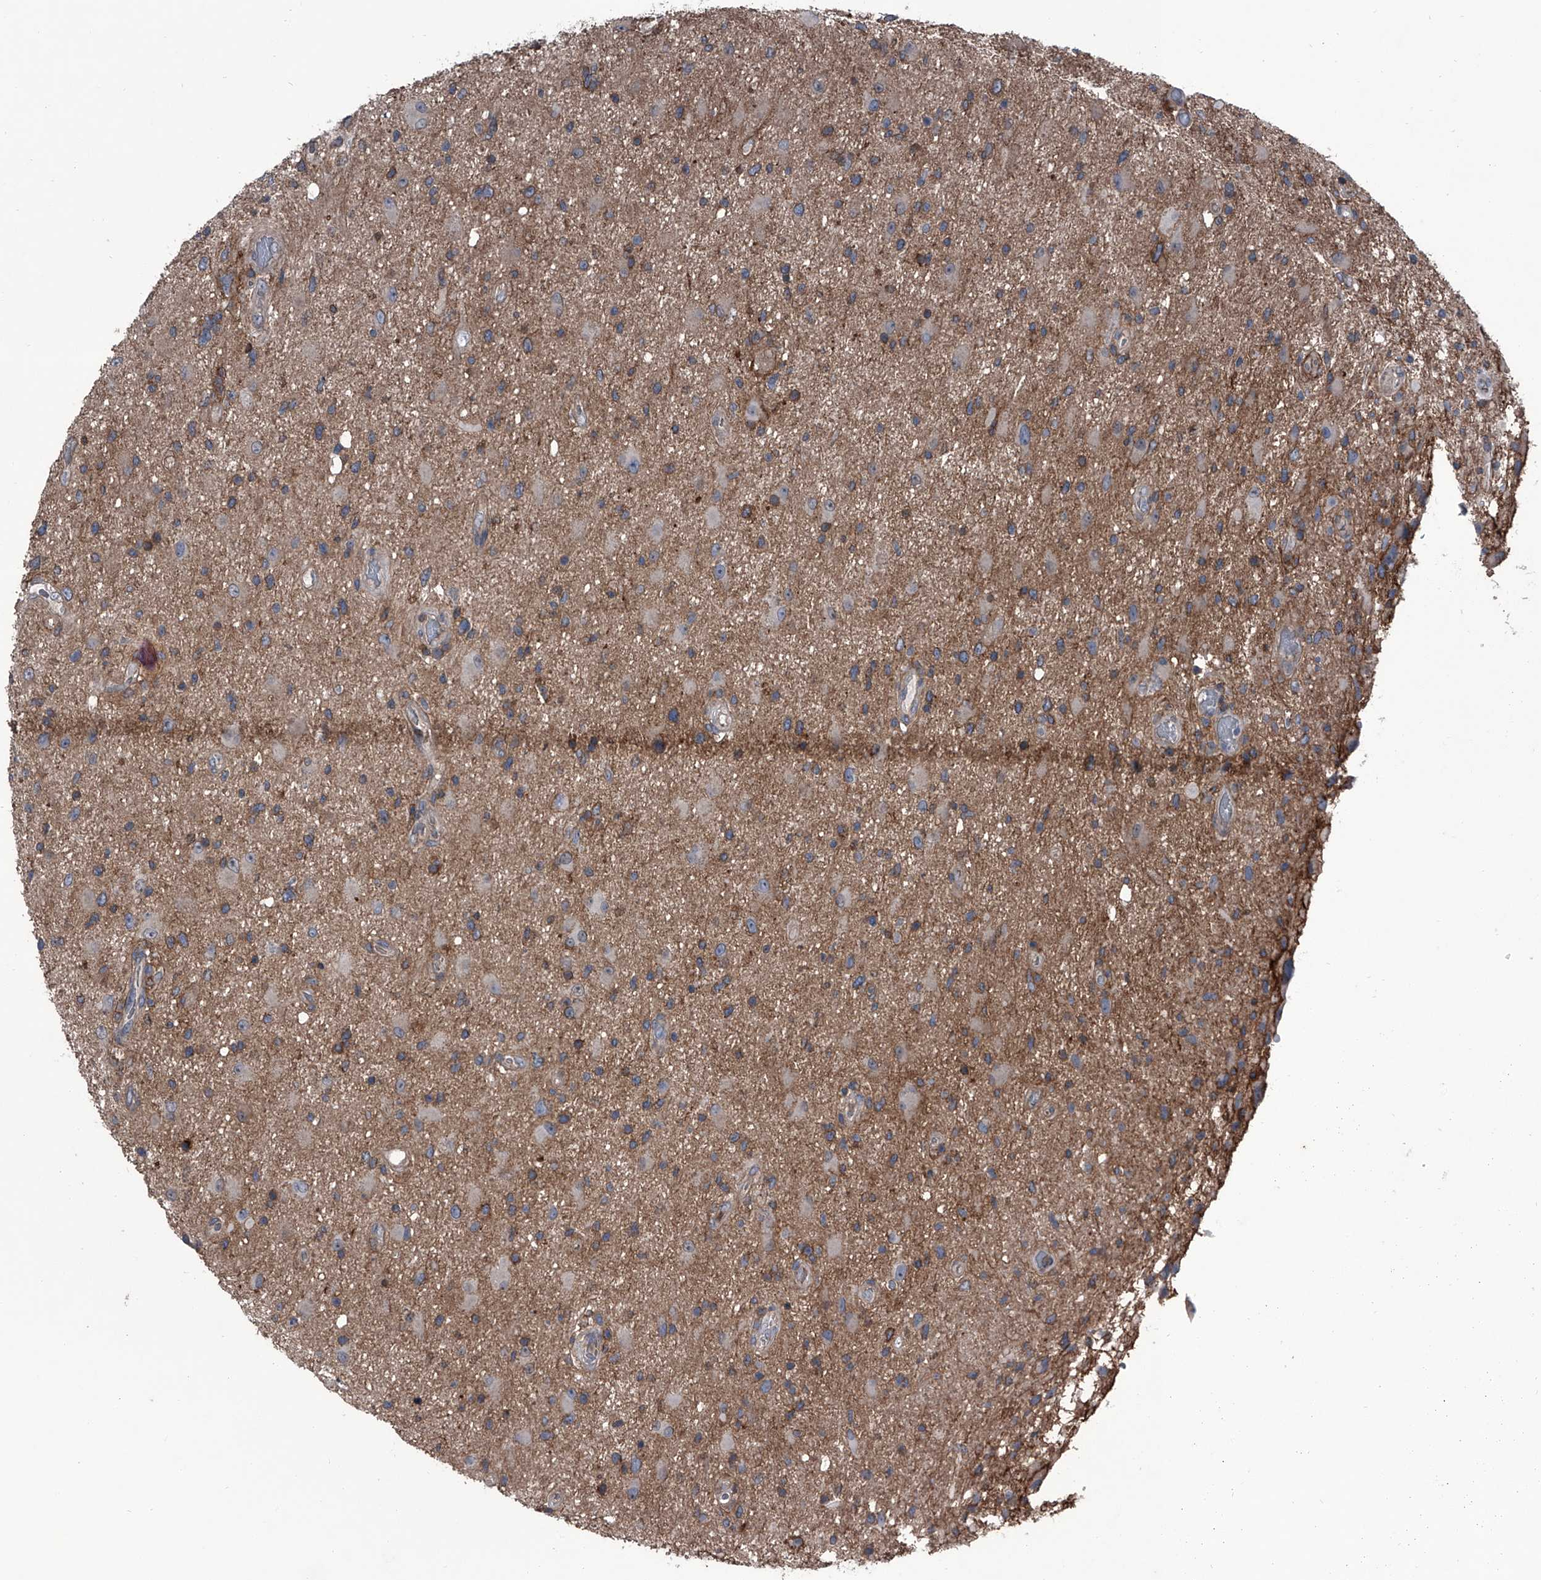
{"staining": {"intensity": "moderate", "quantity": "25%-75%", "location": "cytoplasmic/membranous"}, "tissue": "glioma", "cell_type": "Tumor cells", "image_type": "cancer", "snomed": [{"axis": "morphology", "description": "Glioma, malignant, High grade"}, {"axis": "topography", "description": "Brain"}], "caption": "Immunohistochemical staining of human glioma demonstrates medium levels of moderate cytoplasmic/membranous expression in approximately 25%-75% of tumor cells.", "gene": "PIP5K1A", "patient": {"sex": "male", "age": 33}}